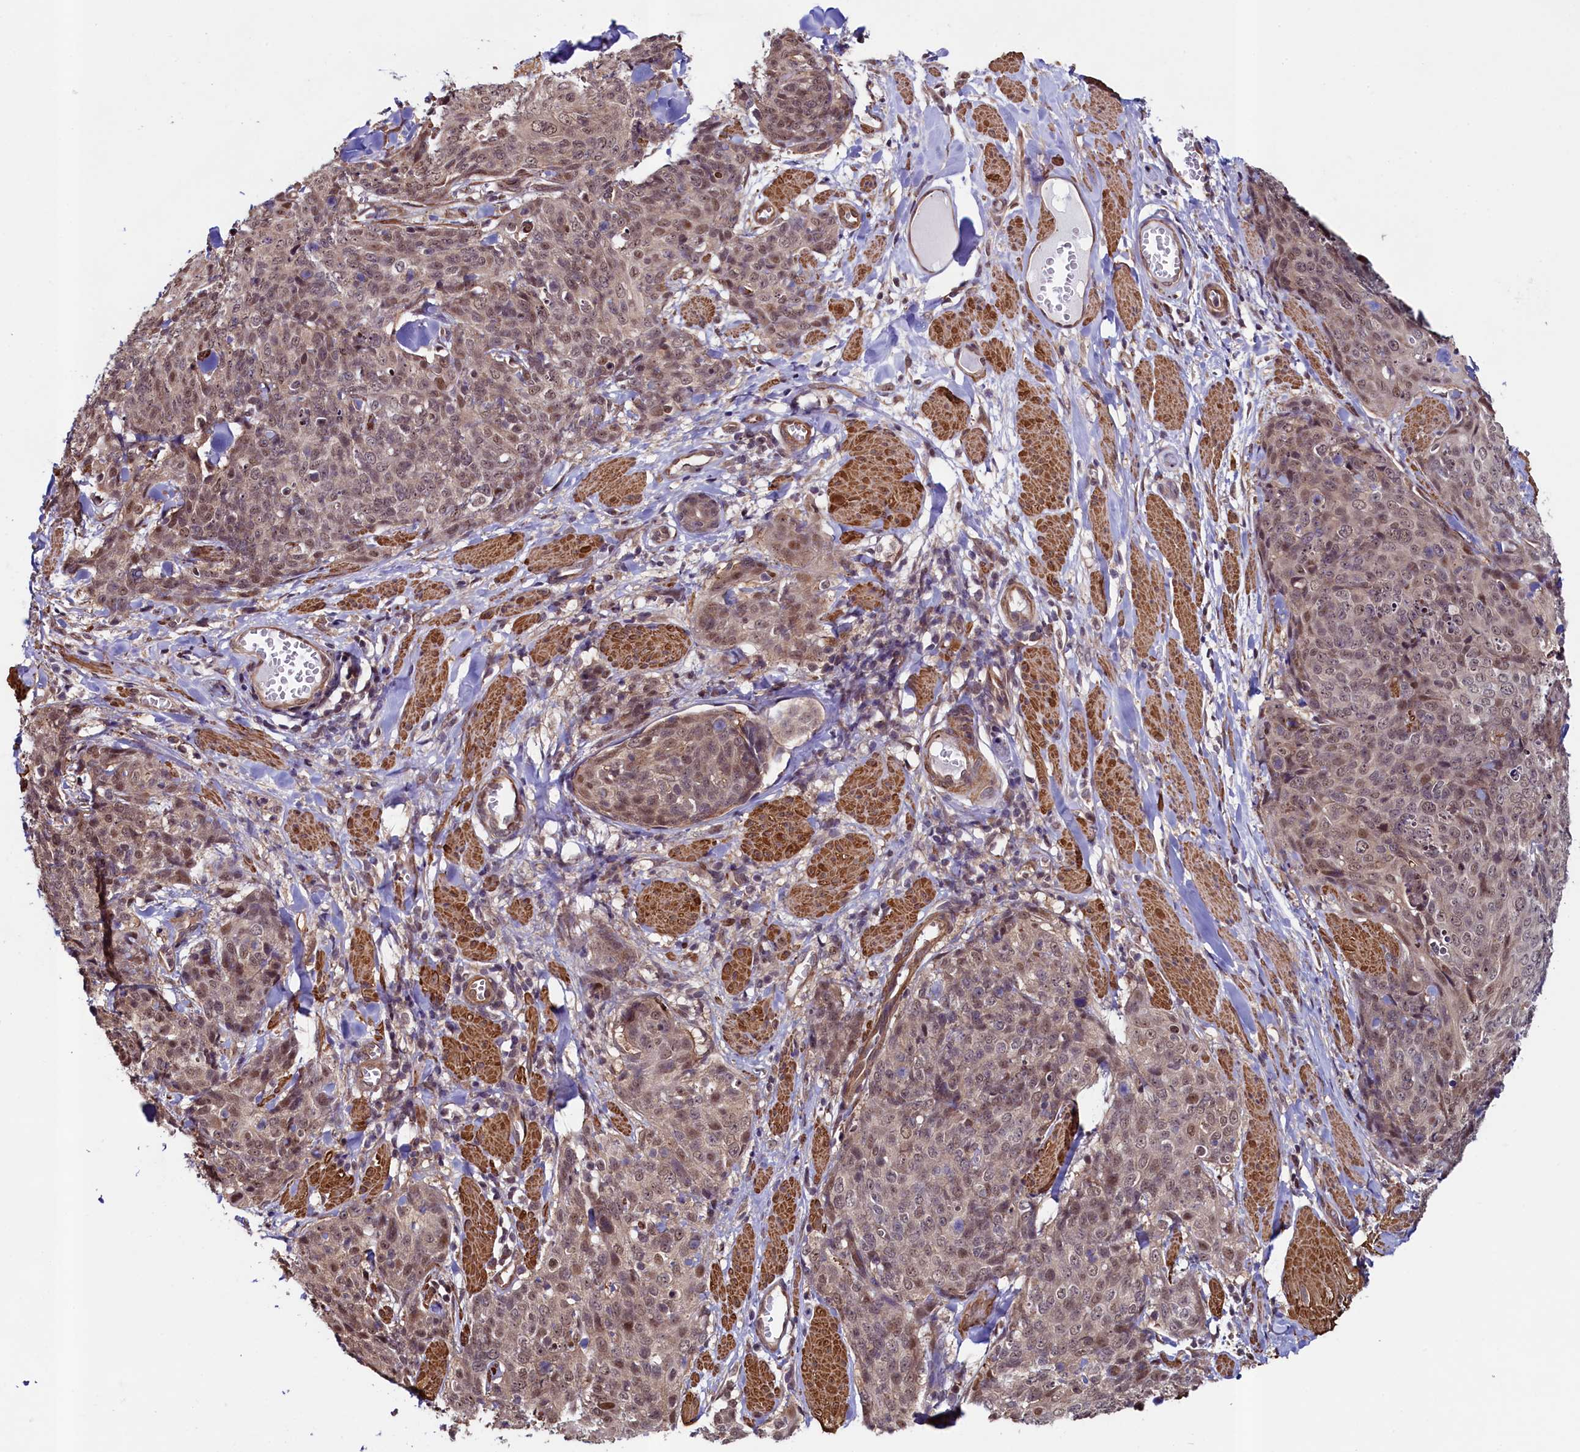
{"staining": {"intensity": "weak", "quantity": ">75%", "location": "nuclear"}, "tissue": "skin cancer", "cell_type": "Tumor cells", "image_type": "cancer", "snomed": [{"axis": "morphology", "description": "Squamous cell carcinoma, NOS"}, {"axis": "topography", "description": "Skin"}, {"axis": "topography", "description": "Vulva"}], "caption": "Human skin cancer (squamous cell carcinoma) stained with a brown dye demonstrates weak nuclear positive staining in about >75% of tumor cells.", "gene": "LEO1", "patient": {"sex": "female", "age": 85}}